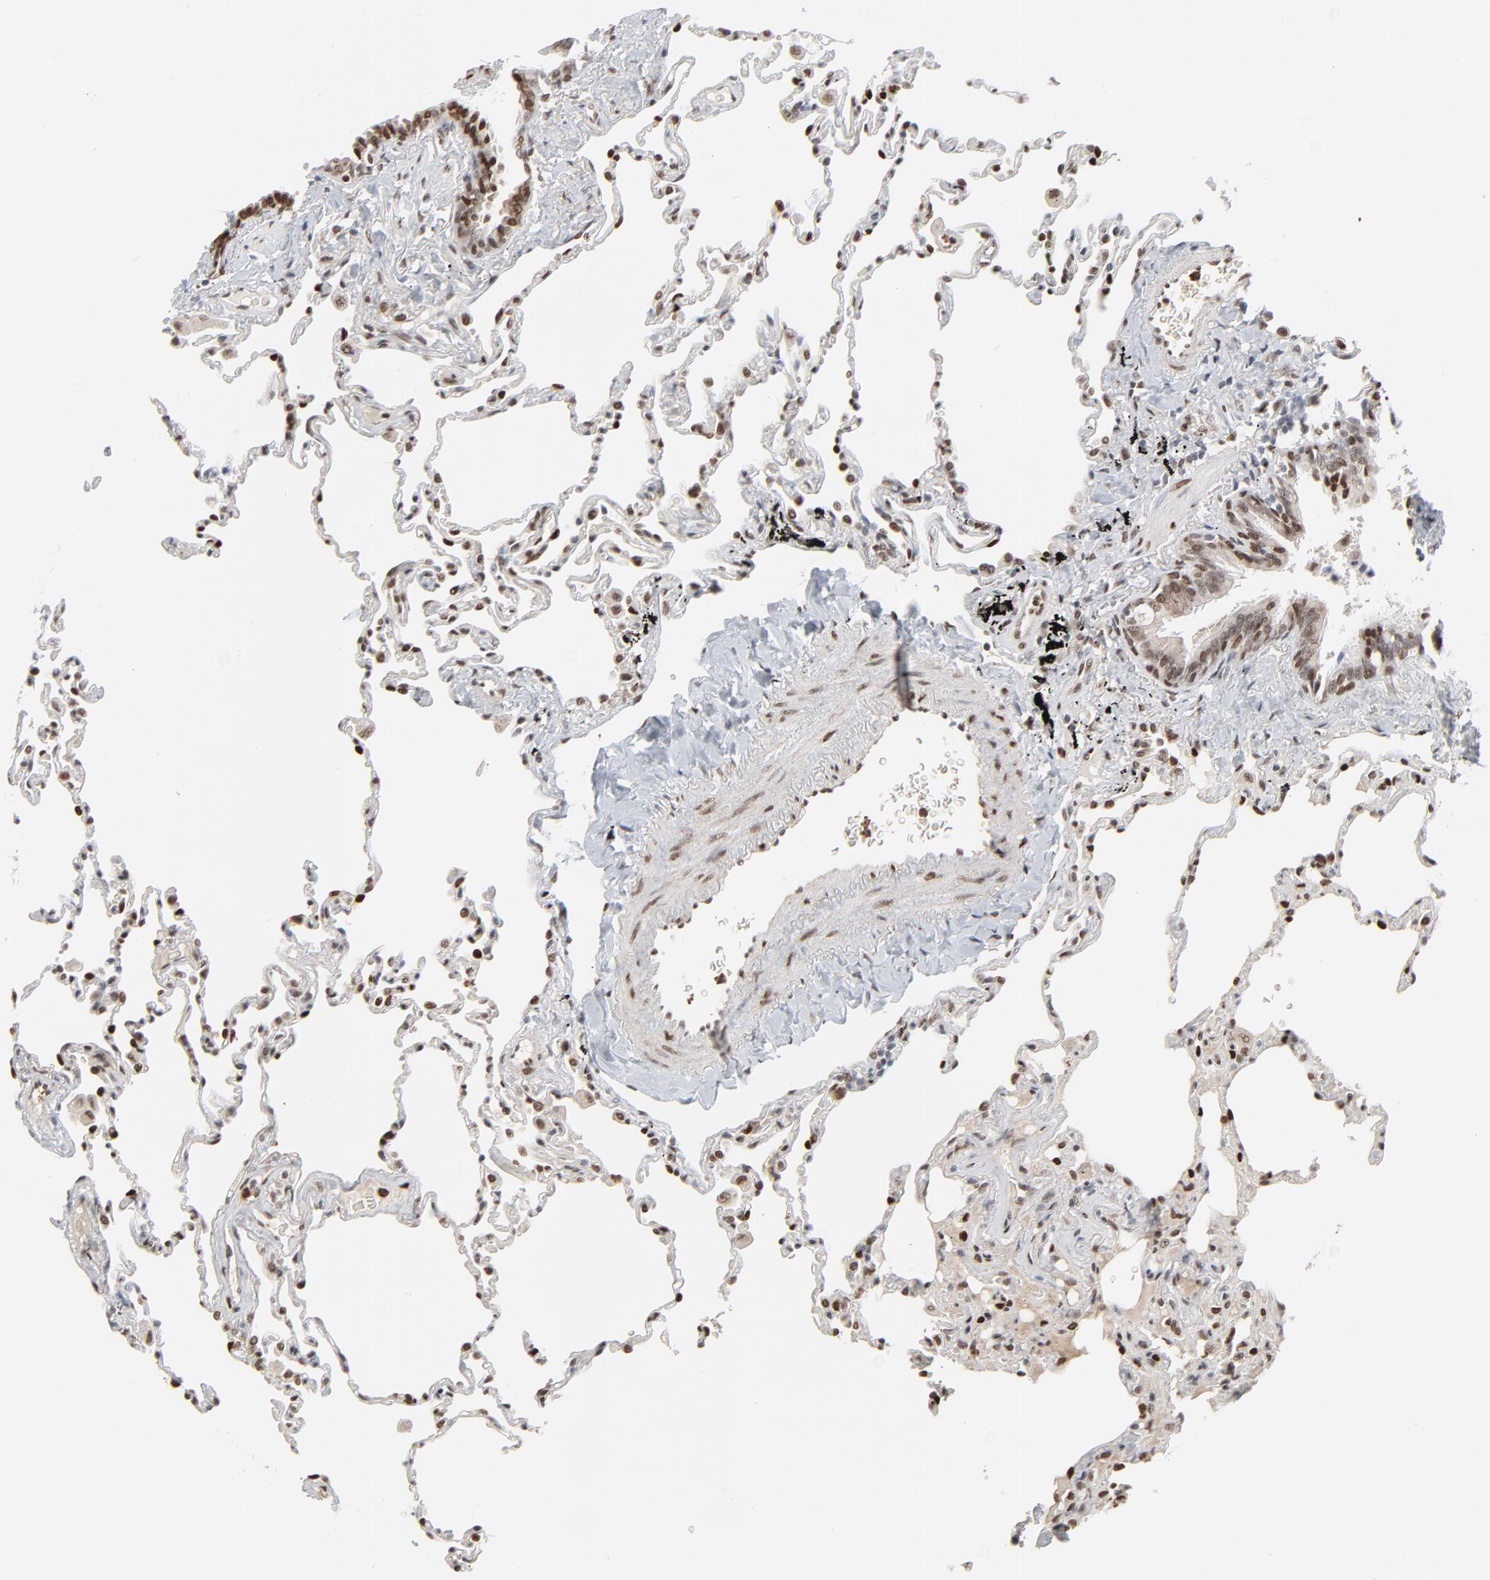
{"staining": {"intensity": "strong", "quantity": ">75%", "location": "nuclear"}, "tissue": "lung", "cell_type": "Alveolar cells", "image_type": "normal", "snomed": [{"axis": "morphology", "description": "Normal tissue, NOS"}, {"axis": "topography", "description": "Lung"}], "caption": "IHC image of normal lung: lung stained using immunohistochemistry (IHC) displays high levels of strong protein expression localized specifically in the nuclear of alveolar cells, appearing as a nuclear brown color.", "gene": "CUX1", "patient": {"sex": "male", "age": 59}}